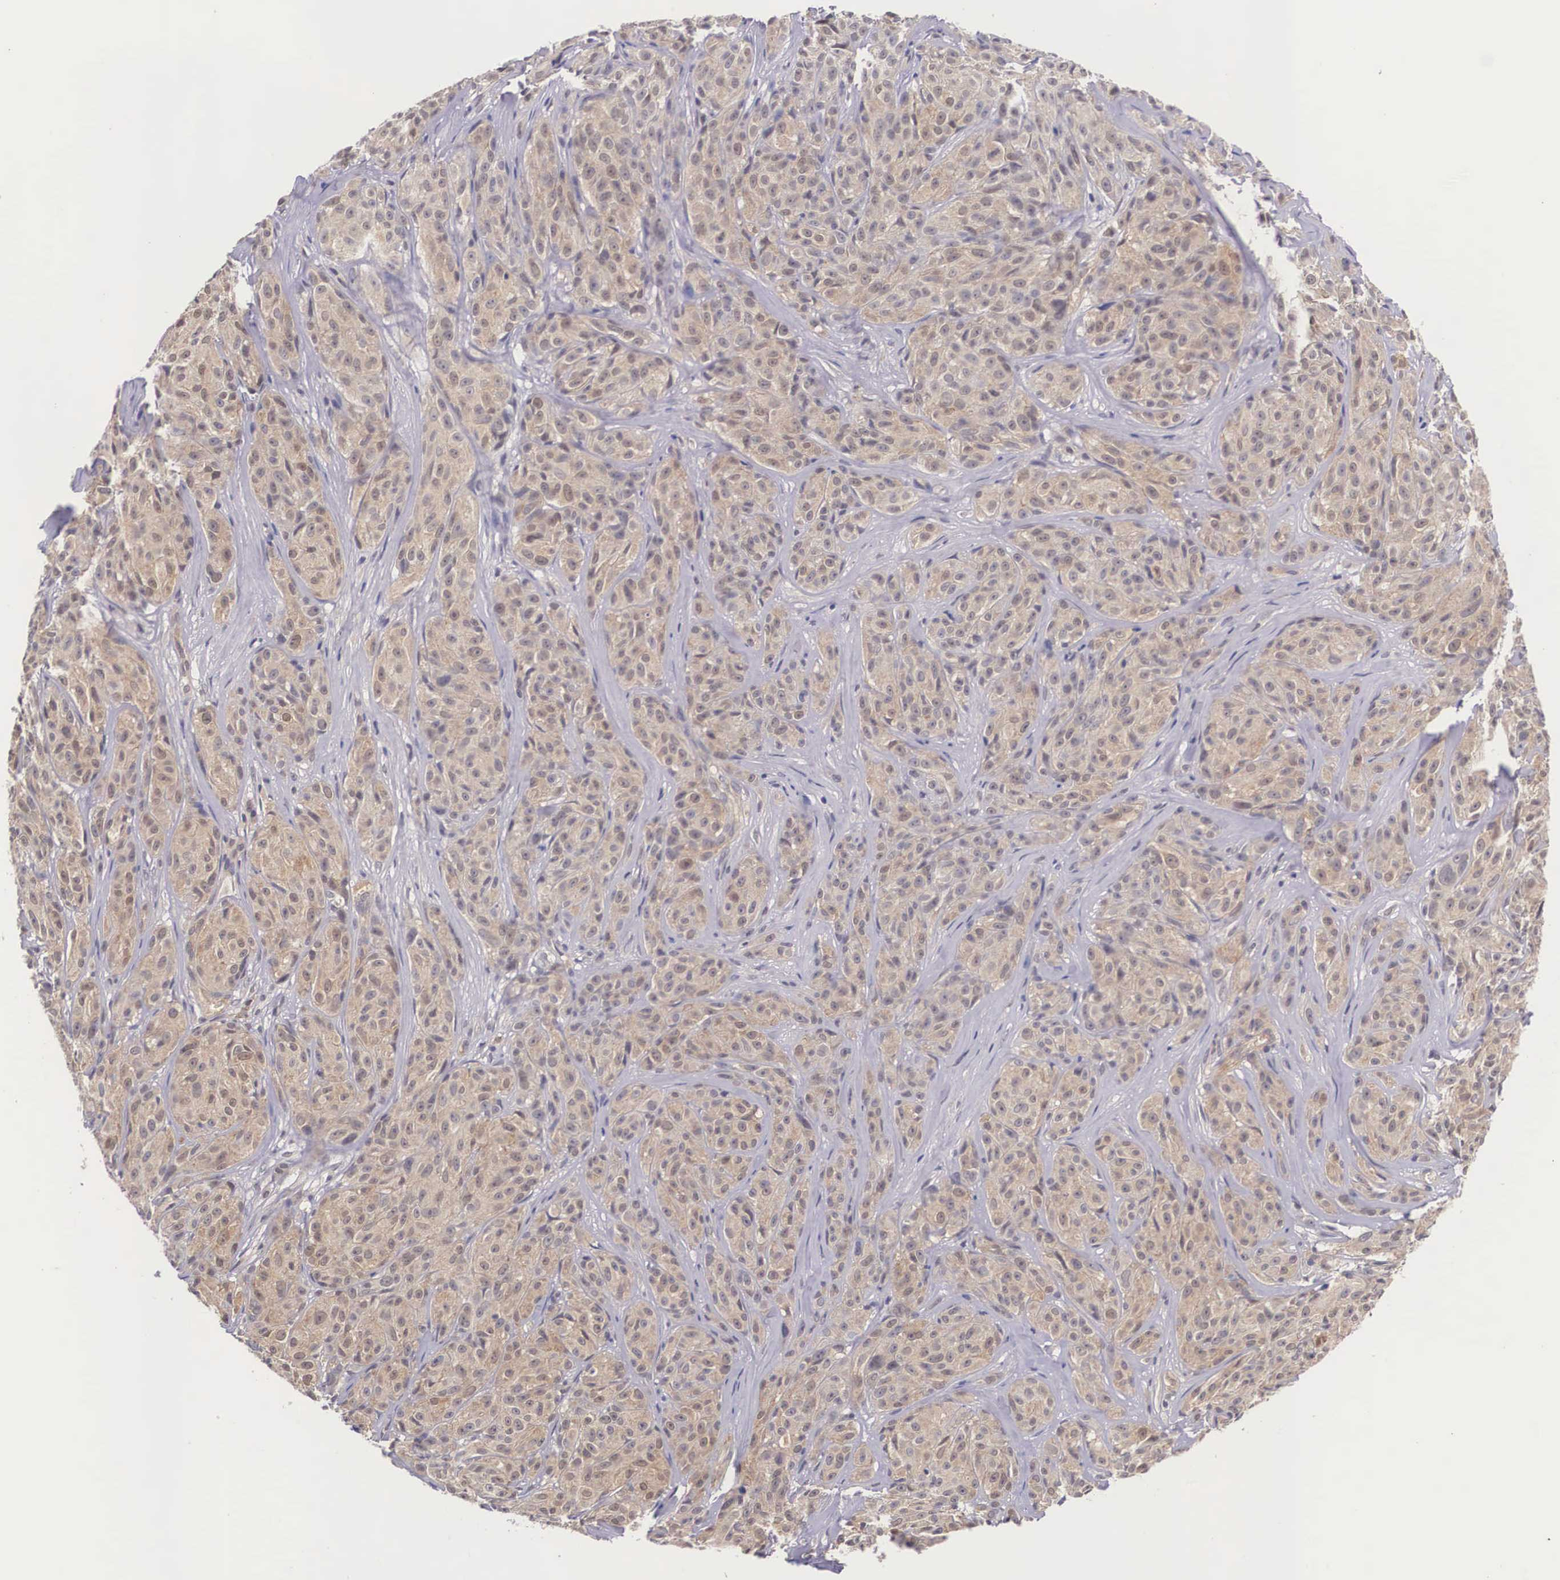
{"staining": {"intensity": "moderate", "quantity": ">75%", "location": "cytoplasmic/membranous"}, "tissue": "melanoma", "cell_type": "Tumor cells", "image_type": "cancer", "snomed": [{"axis": "morphology", "description": "Malignant melanoma, NOS"}, {"axis": "topography", "description": "Skin"}], "caption": "A micrograph showing moderate cytoplasmic/membranous positivity in approximately >75% of tumor cells in melanoma, as visualized by brown immunohistochemical staining.", "gene": "IGBP1", "patient": {"sex": "male", "age": 56}}